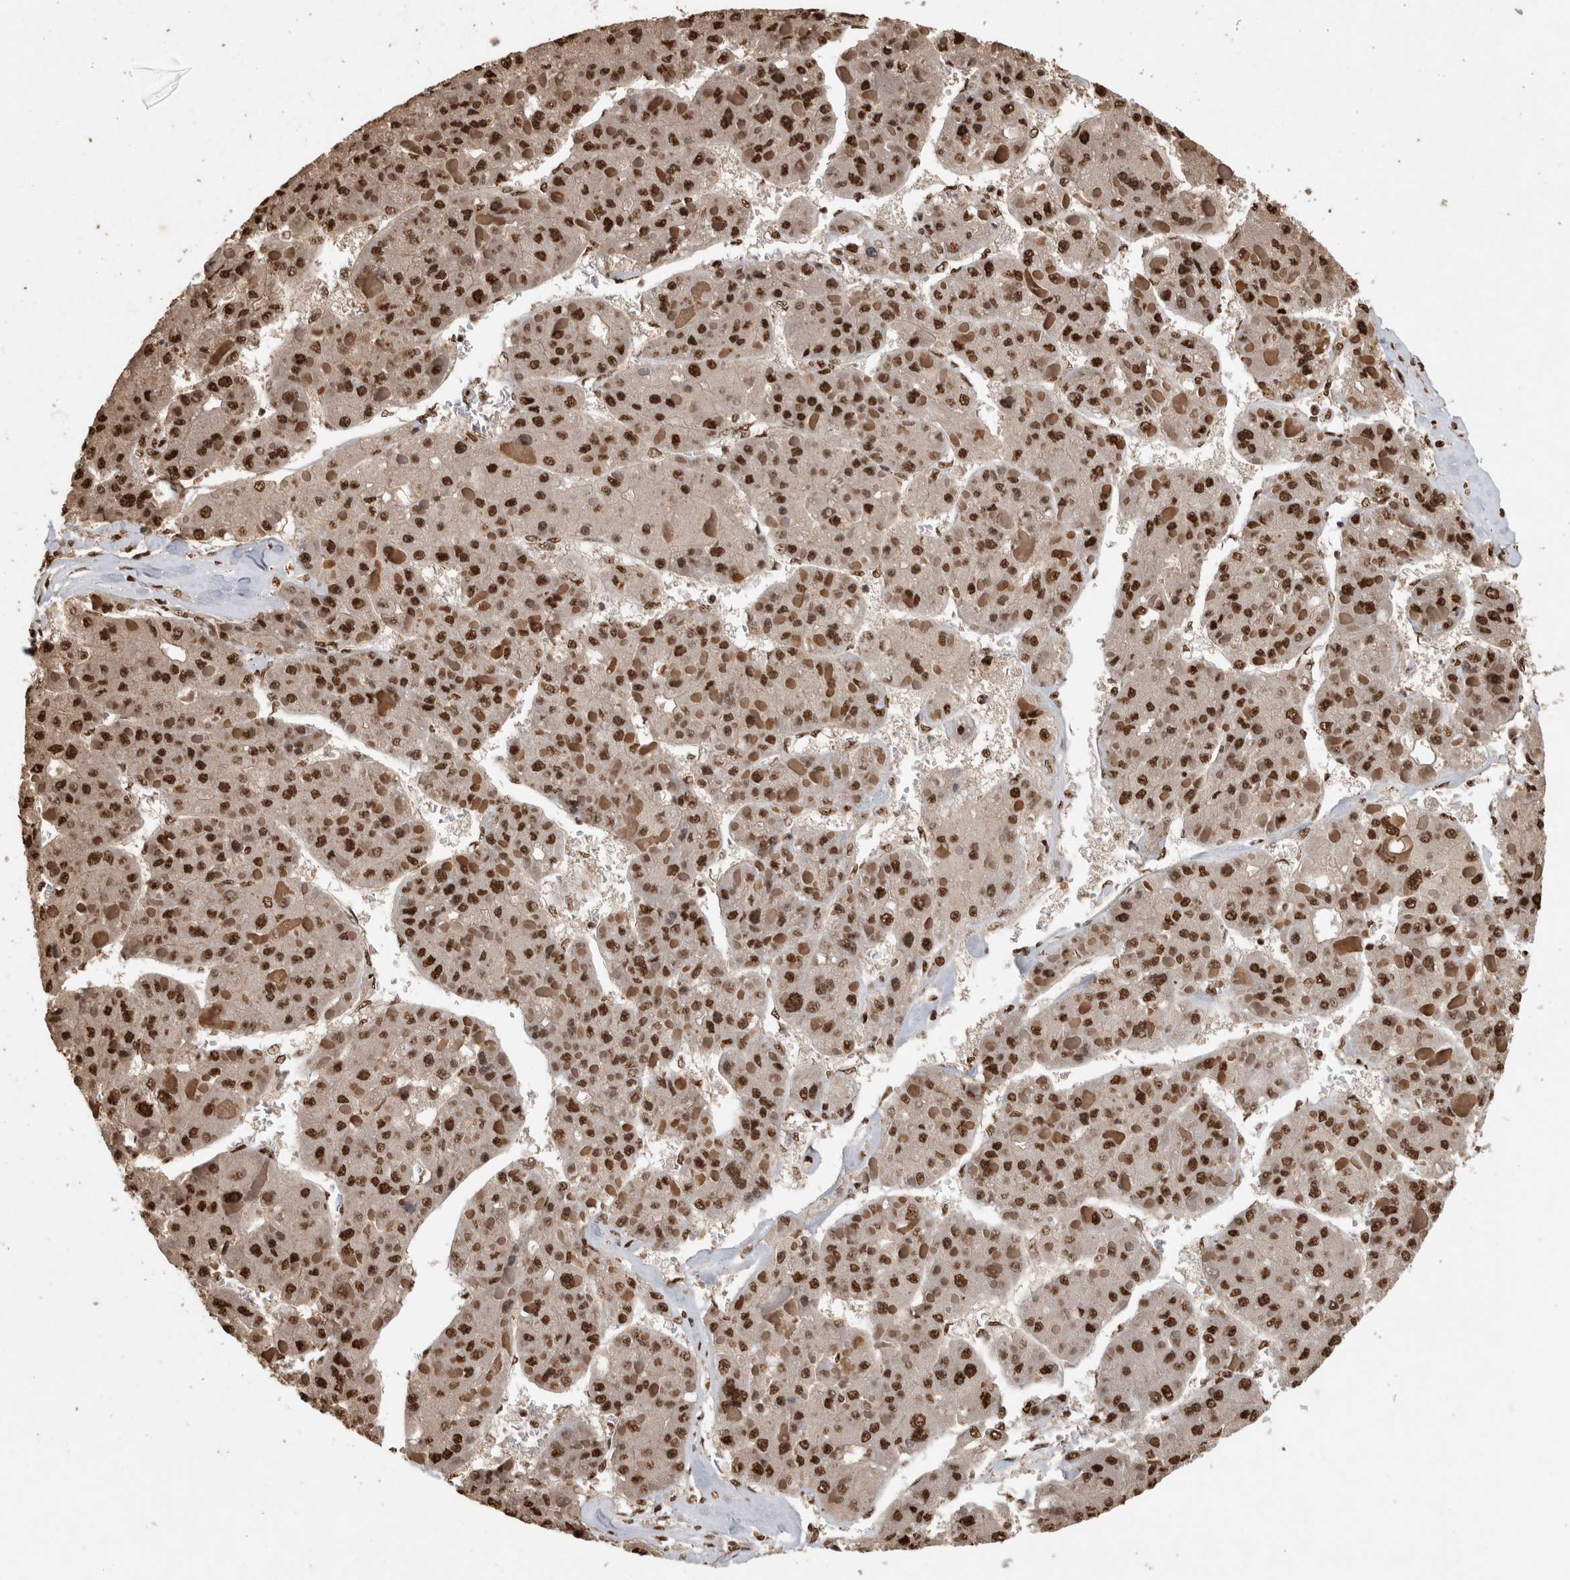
{"staining": {"intensity": "strong", "quantity": ">75%", "location": "nuclear"}, "tissue": "liver cancer", "cell_type": "Tumor cells", "image_type": "cancer", "snomed": [{"axis": "morphology", "description": "Carcinoma, Hepatocellular, NOS"}, {"axis": "topography", "description": "Liver"}], "caption": "There is high levels of strong nuclear expression in tumor cells of hepatocellular carcinoma (liver), as demonstrated by immunohistochemical staining (brown color).", "gene": "RAD50", "patient": {"sex": "female", "age": 73}}